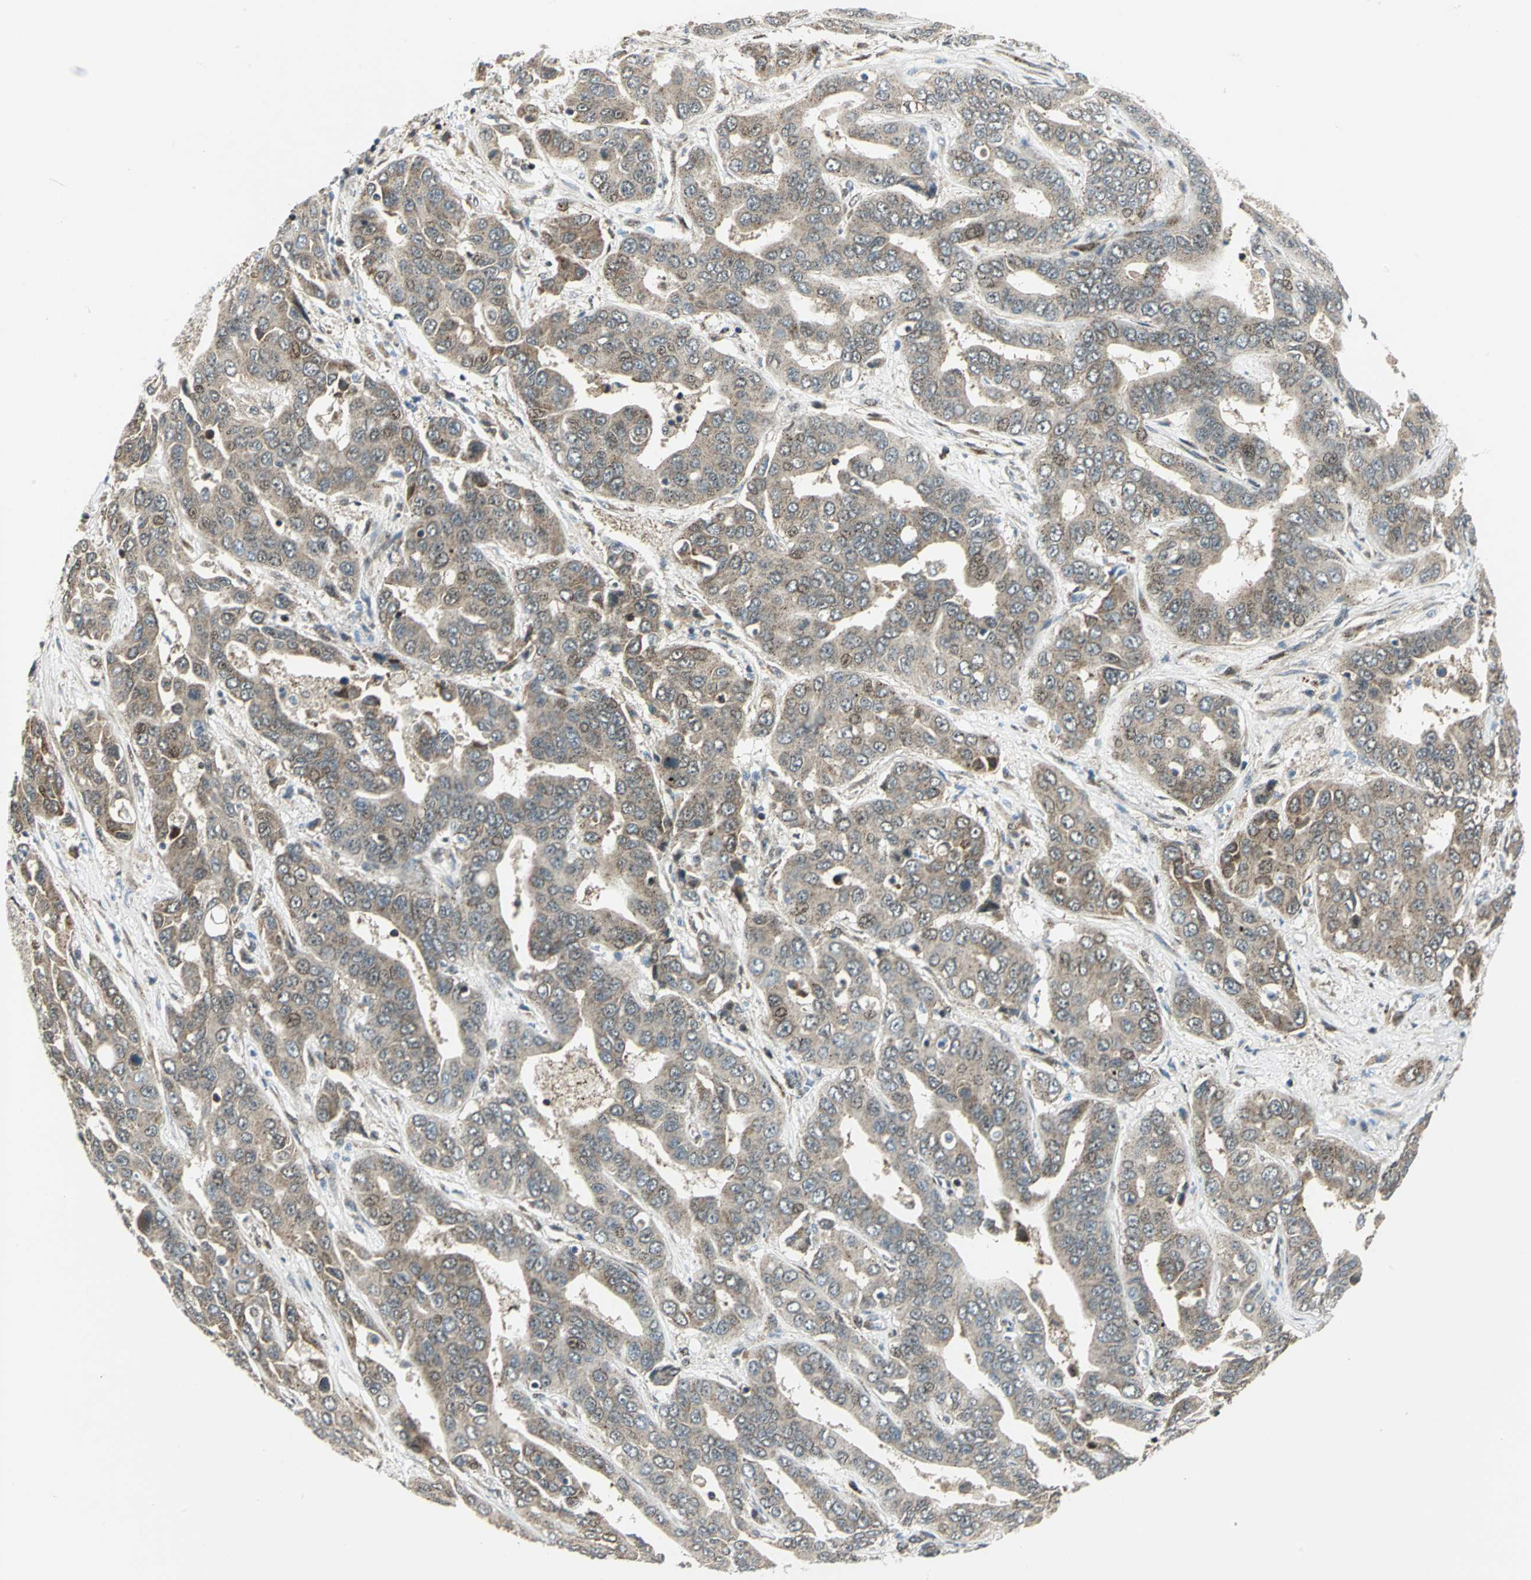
{"staining": {"intensity": "moderate", "quantity": ">75%", "location": "cytoplasmic/membranous"}, "tissue": "liver cancer", "cell_type": "Tumor cells", "image_type": "cancer", "snomed": [{"axis": "morphology", "description": "Cholangiocarcinoma"}, {"axis": "topography", "description": "Liver"}], "caption": "Immunohistochemical staining of liver cancer demonstrates medium levels of moderate cytoplasmic/membranous protein staining in approximately >75% of tumor cells.", "gene": "ATP6V1A", "patient": {"sex": "female", "age": 52}}